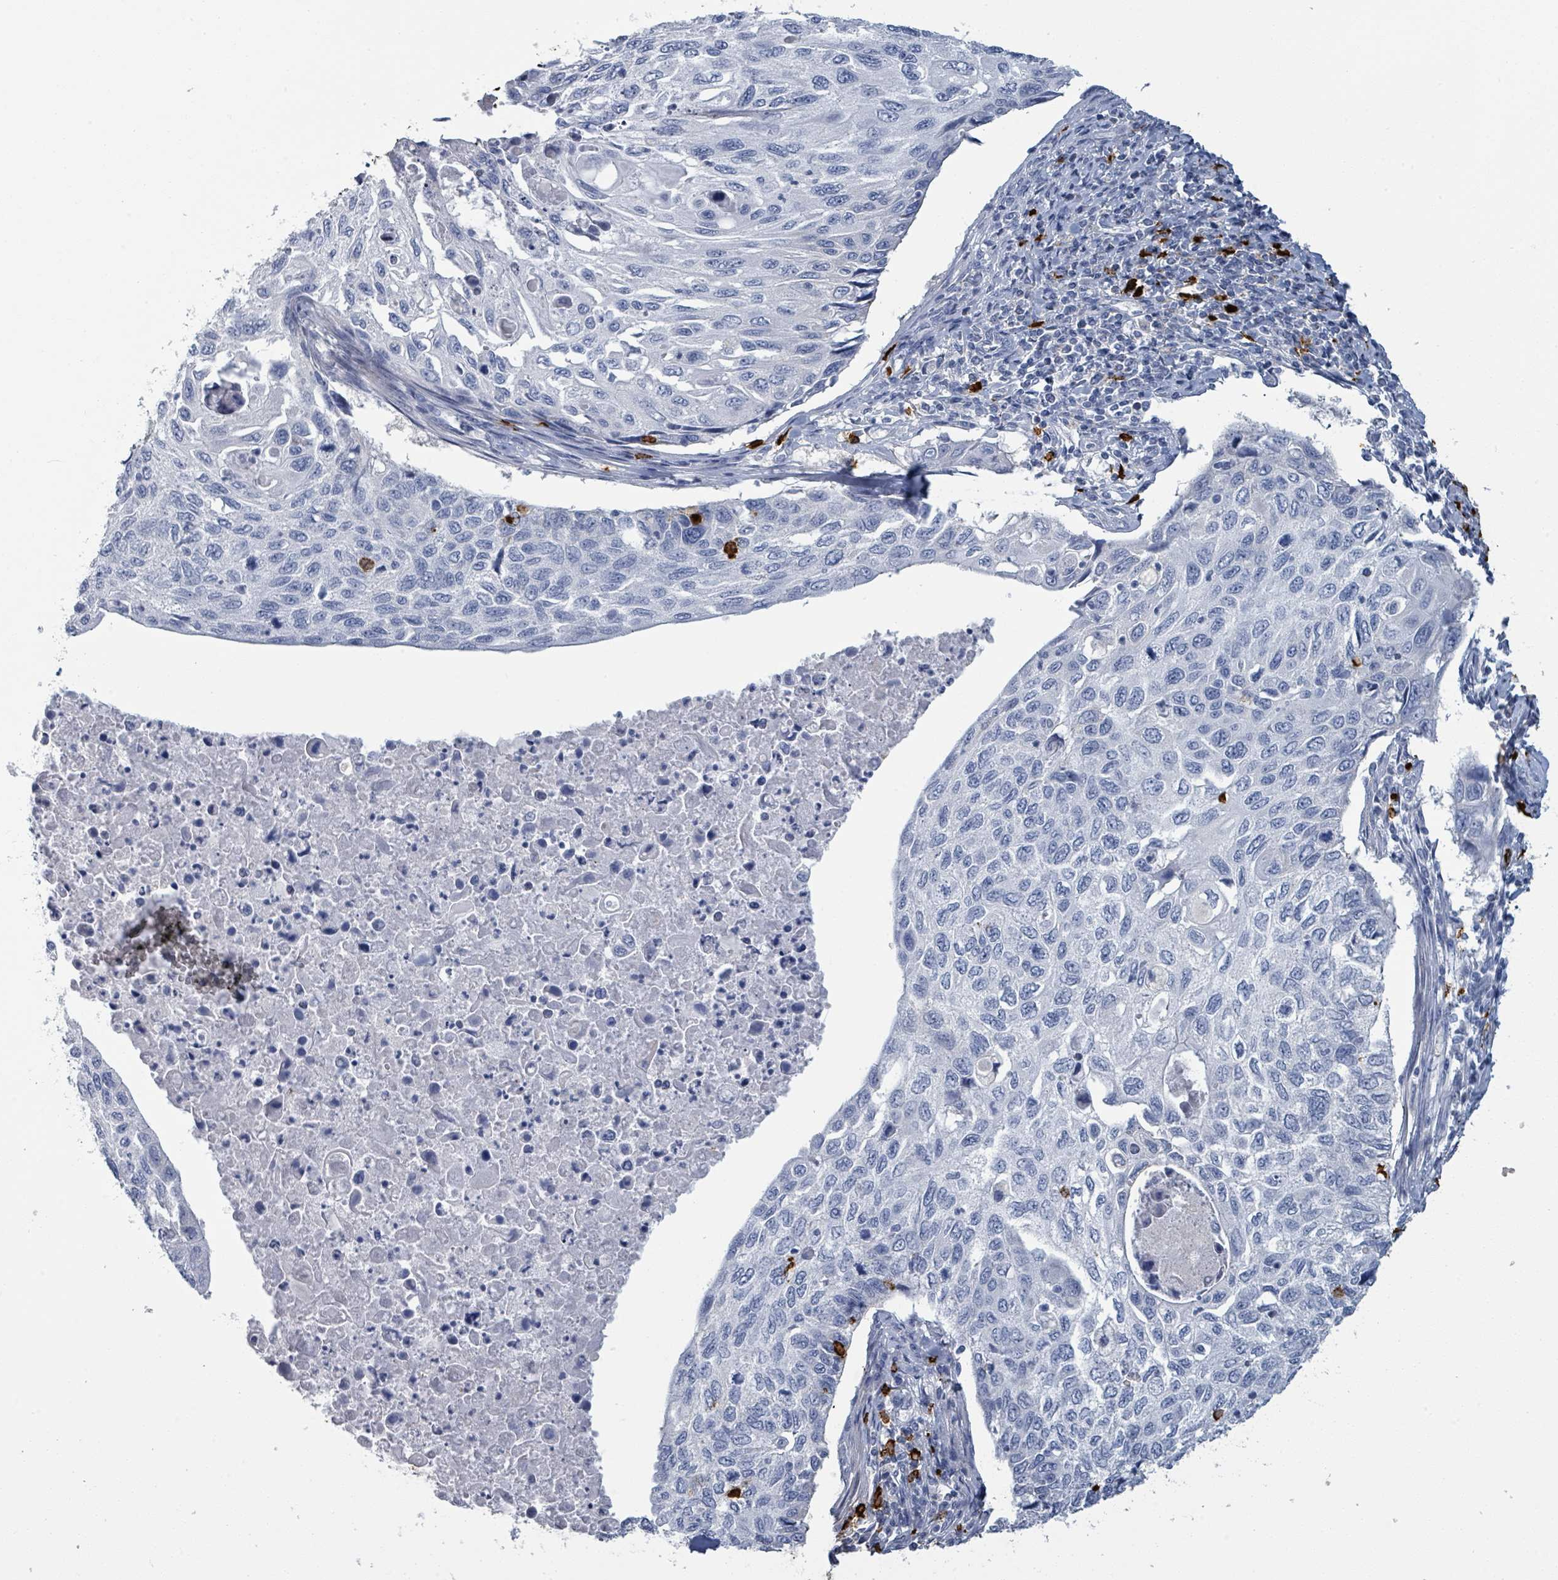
{"staining": {"intensity": "negative", "quantity": "none", "location": "none"}, "tissue": "cervical cancer", "cell_type": "Tumor cells", "image_type": "cancer", "snomed": [{"axis": "morphology", "description": "Squamous cell carcinoma, NOS"}, {"axis": "topography", "description": "Cervix"}], "caption": "Tumor cells show no significant positivity in cervical cancer.", "gene": "VPS13D", "patient": {"sex": "female", "age": 70}}